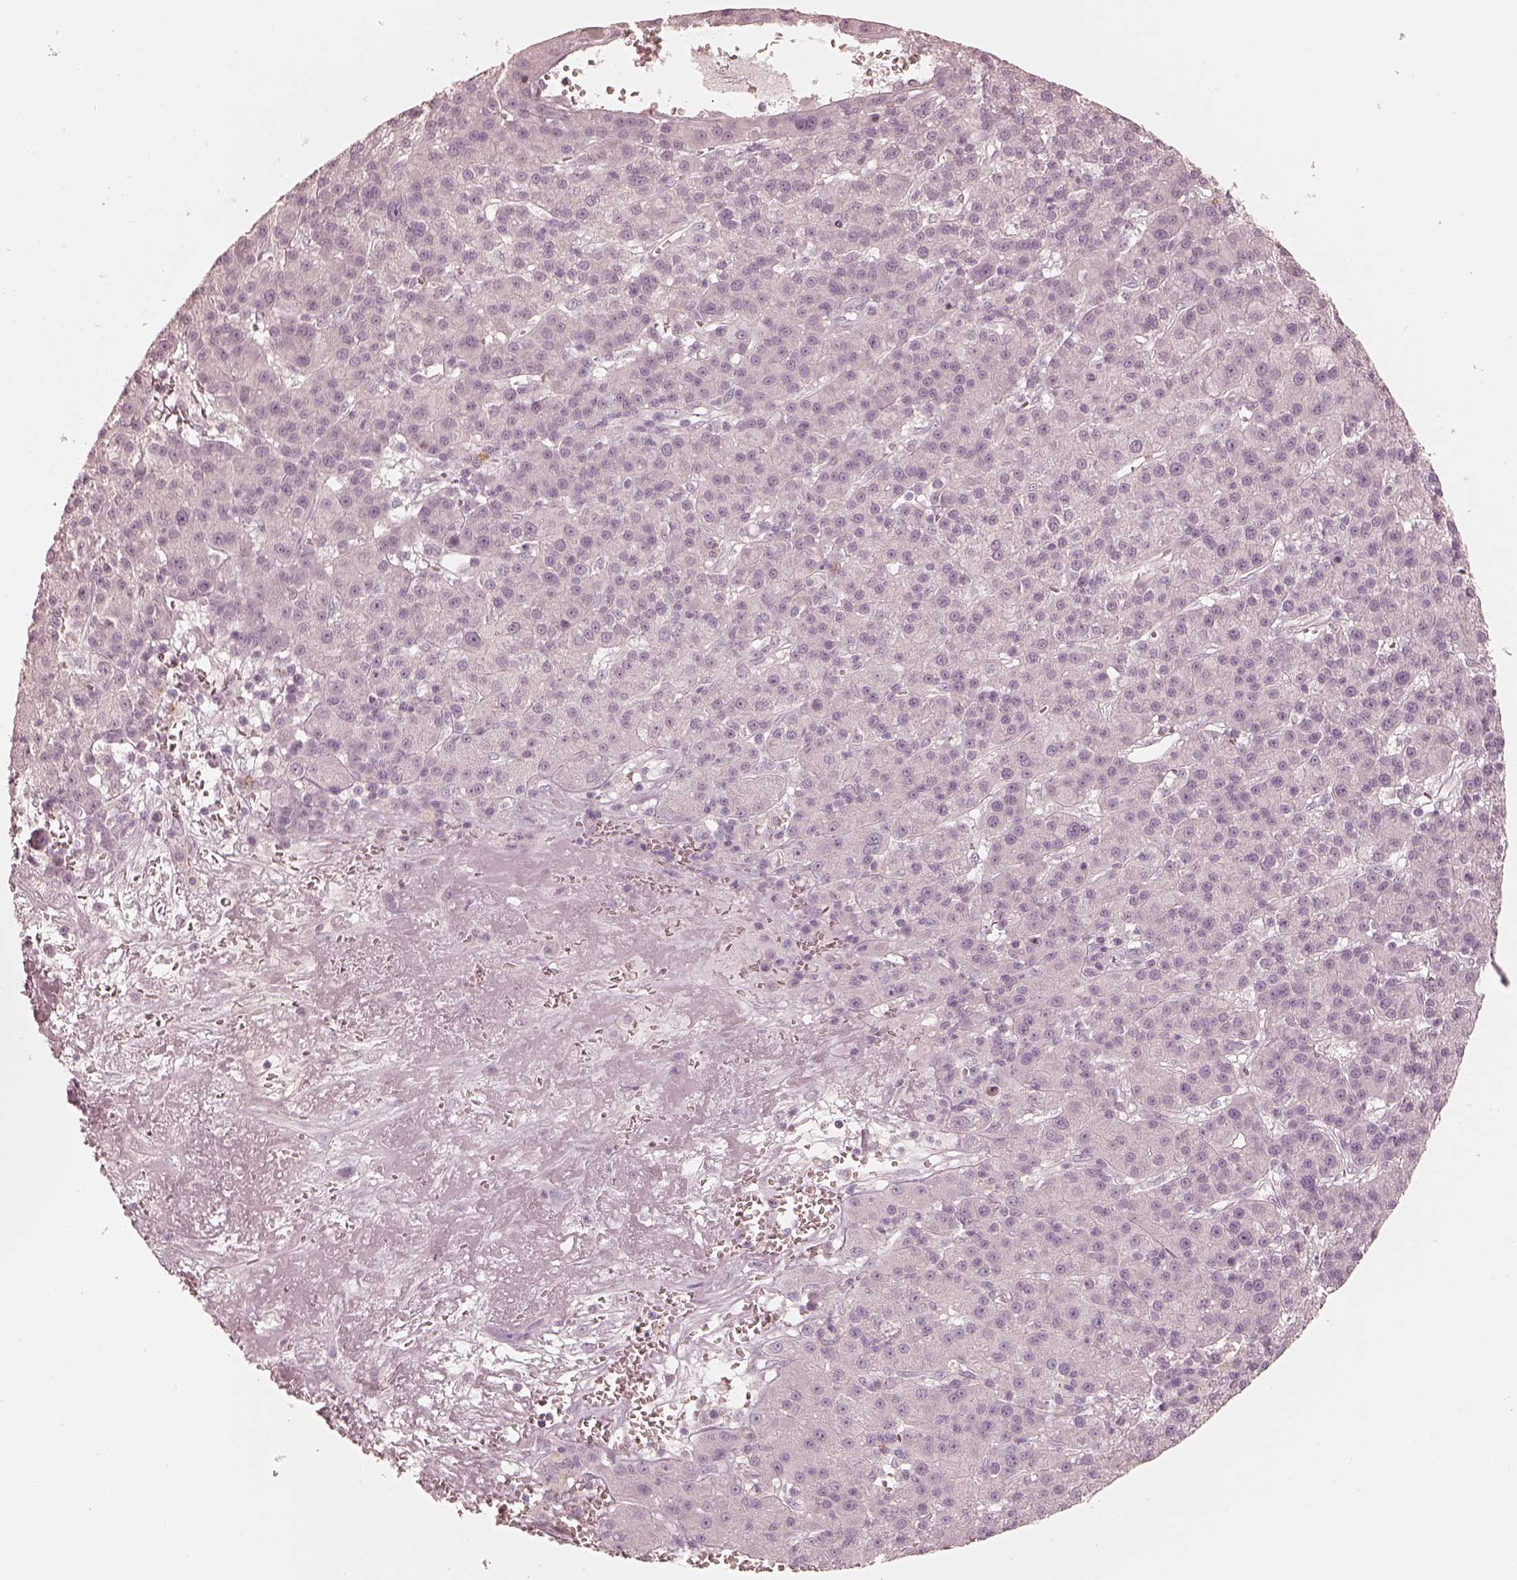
{"staining": {"intensity": "negative", "quantity": "none", "location": "none"}, "tissue": "liver cancer", "cell_type": "Tumor cells", "image_type": "cancer", "snomed": [{"axis": "morphology", "description": "Carcinoma, Hepatocellular, NOS"}, {"axis": "topography", "description": "Liver"}], "caption": "Protein analysis of hepatocellular carcinoma (liver) shows no significant expression in tumor cells. Nuclei are stained in blue.", "gene": "CALR3", "patient": {"sex": "female", "age": 60}}